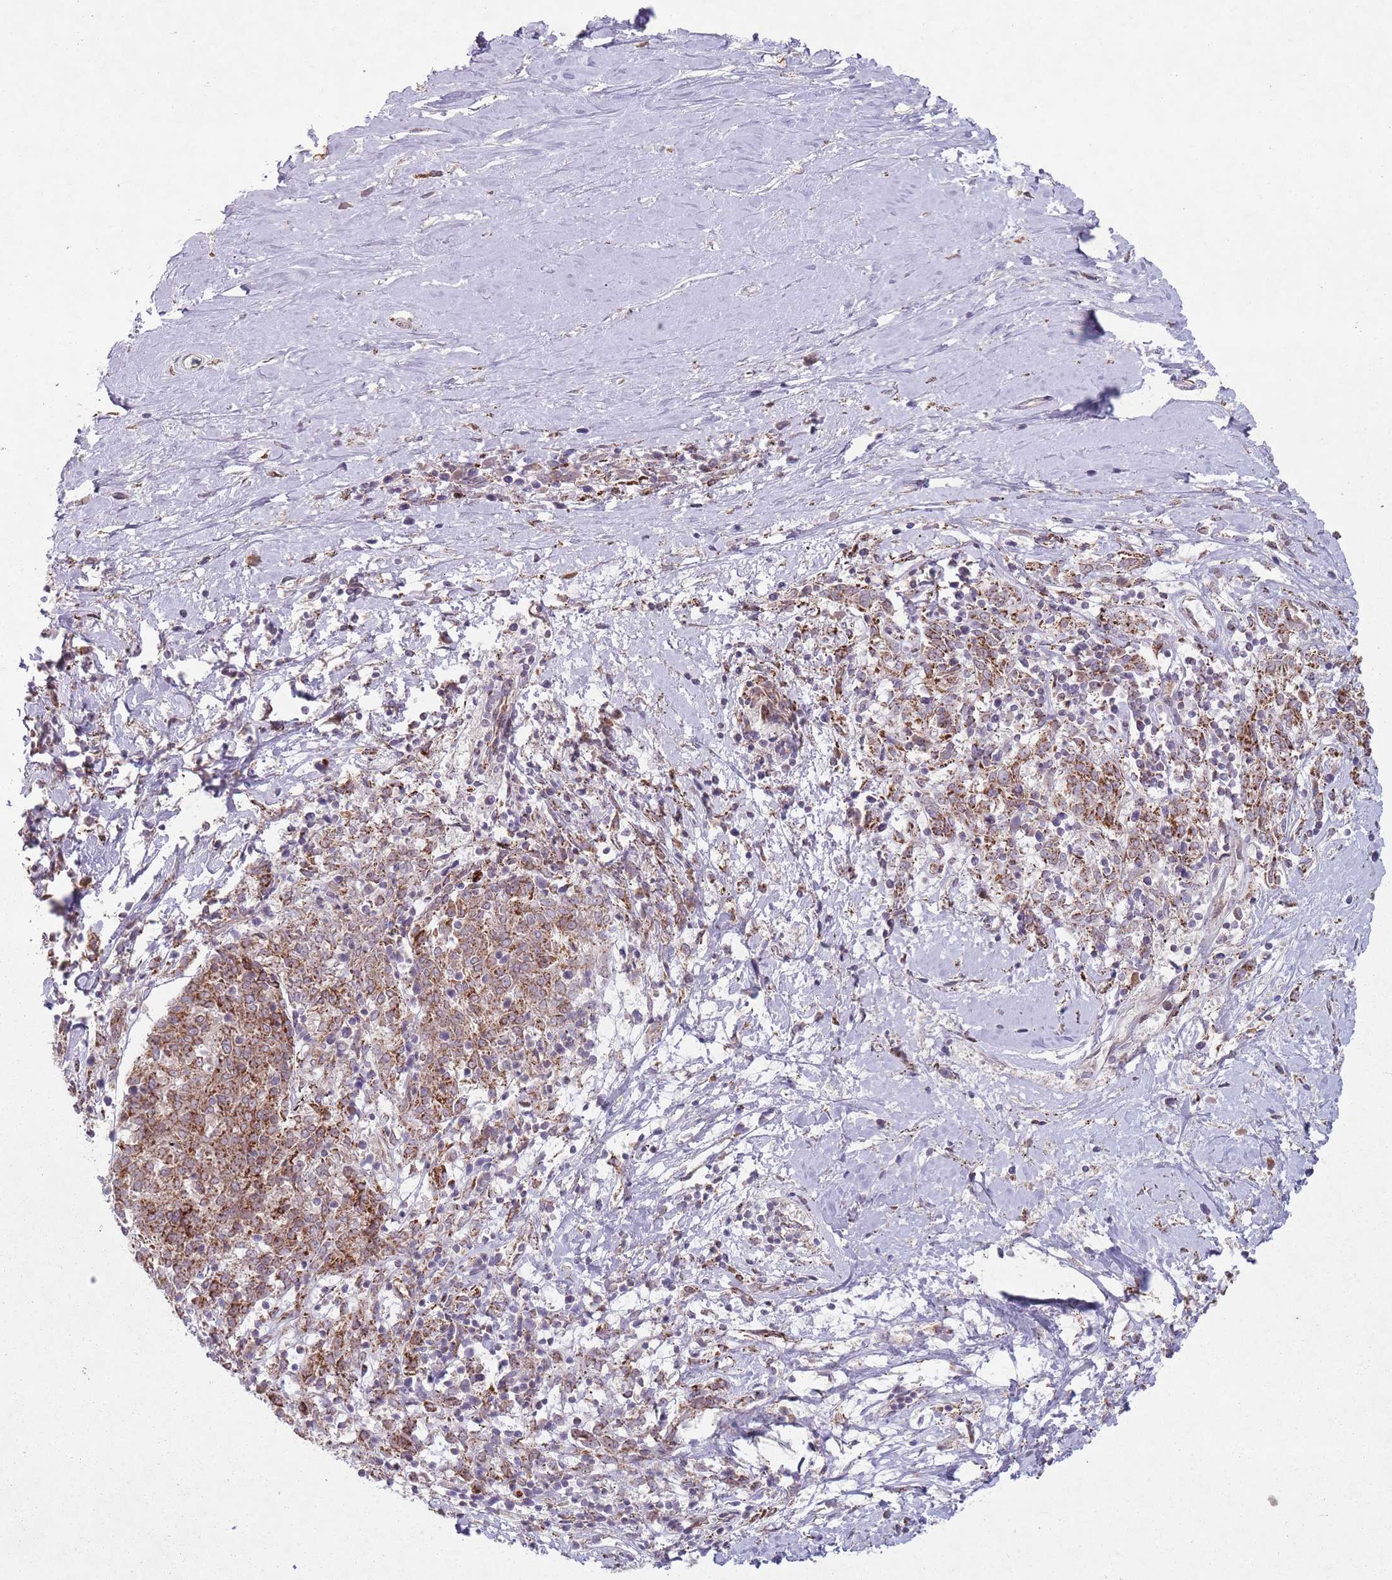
{"staining": {"intensity": "moderate", "quantity": ">75%", "location": "cytoplasmic/membranous"}, "tissue": "melanoma", "cell_type": "Tumor cells", "image_type": "cancer", "snomed": [{"axis": "morphology", "description": "Malignant melanoma, NOS"}, {"axis": "topography", "description": "Skin"}], "caption": "The photomicrograph displays a brown stain indicating the presence of a protein in the cytoplasmic/membranous of tumor cells in malignant melanoma.", "gene": "OR10Q1", "patient": {"sex": "female", "age": 72}}